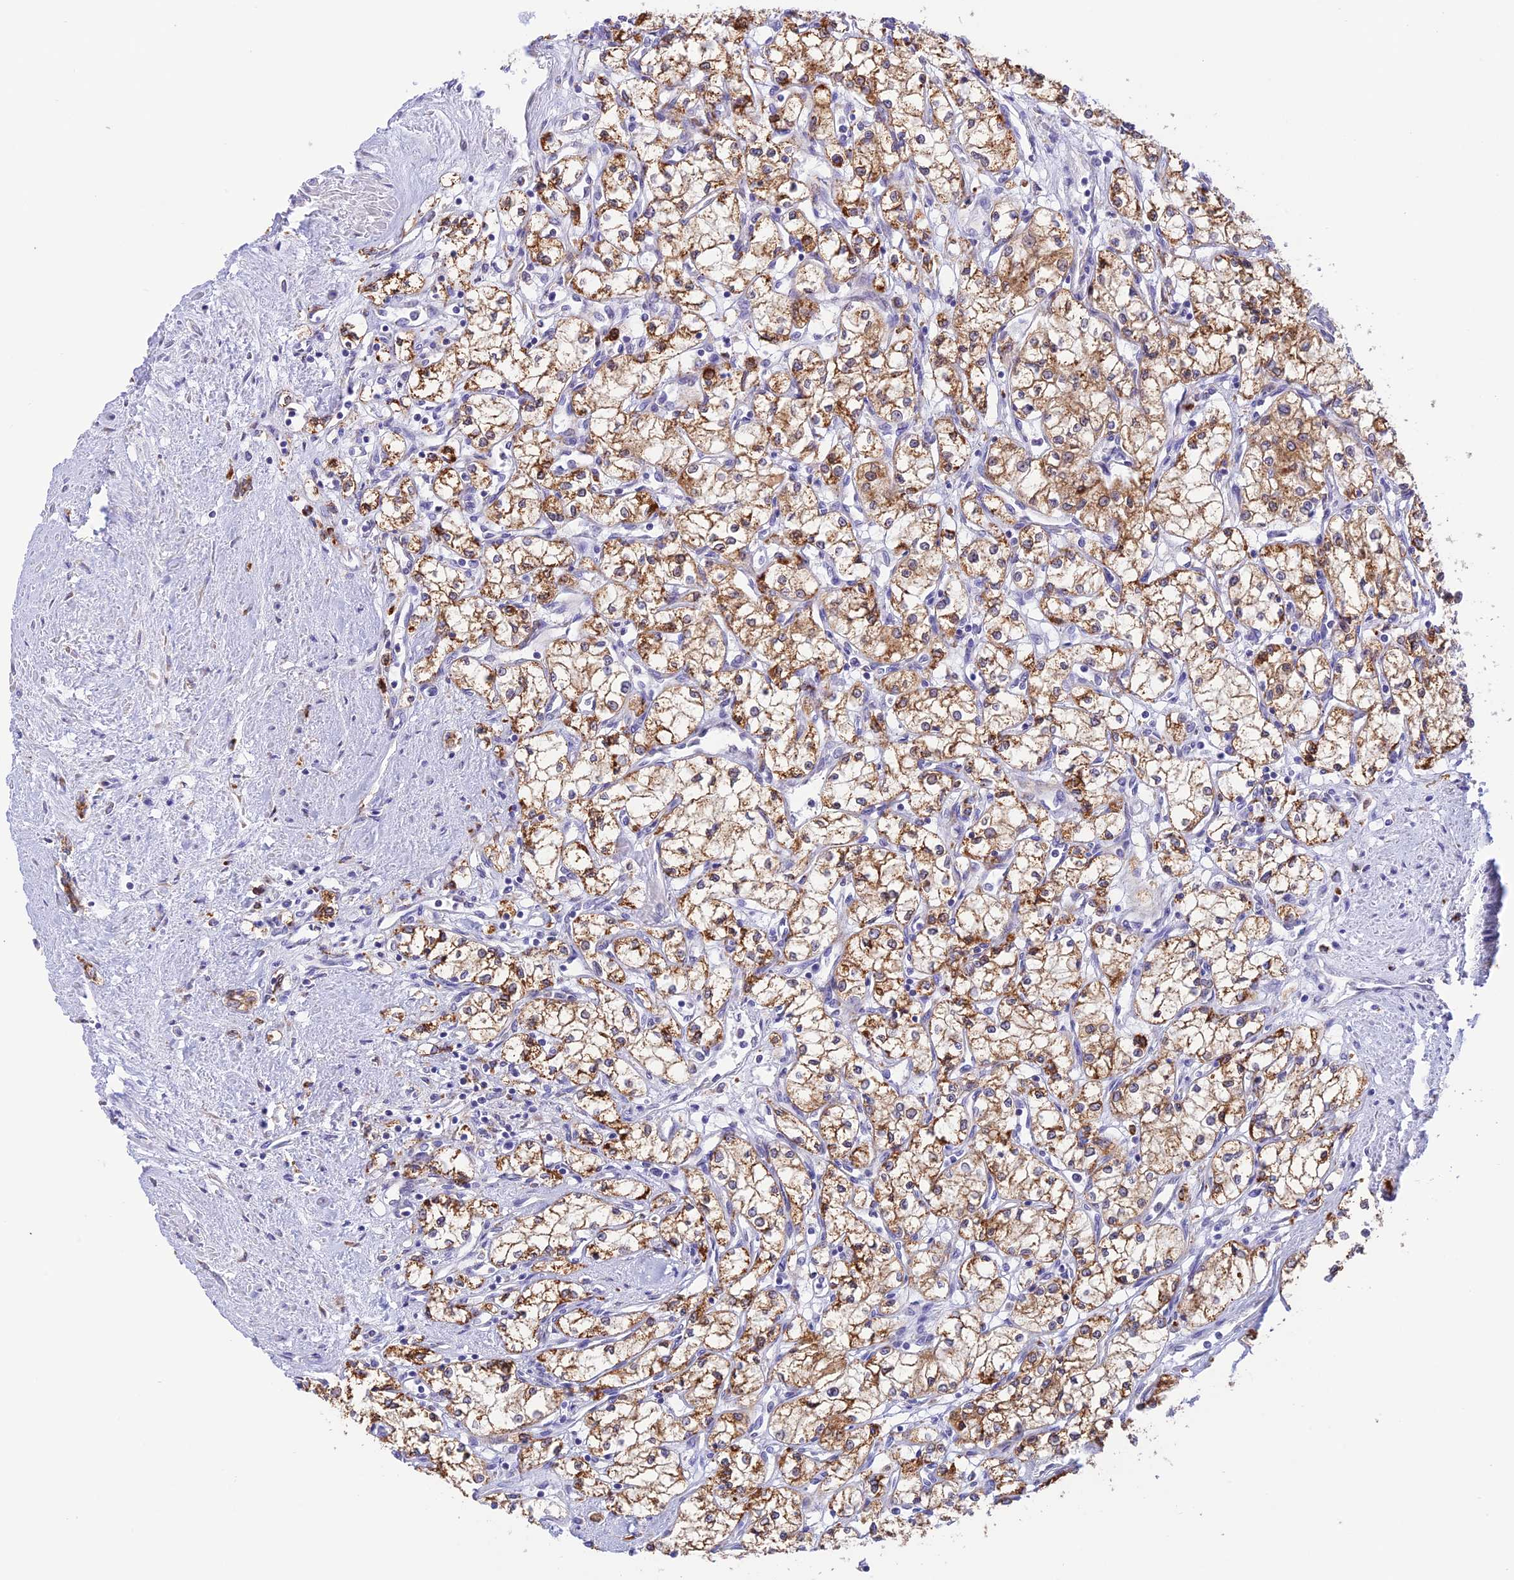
{"staining": {"intensity": "moderate", "quantity": ">75%", "location": "cytoplasmic/membranous"}, "tissue": "renal cancer", "cell_type": "Tumor cells", "image_type": "cancer", "snomed": [{"axis": "morphology", "description": "Adenocarcinoma, NOS"}, {"axis": "topography", "description": "Kidney"}], "caption": "Immunohistochemistry (IHC) histopathology image of human adenocarcinoma (renal) stained for a protein (brown), which displays medium levels of moderate cytoplasmic/membranous positivity in approximately >75% of tumor cells.", "gene": "VKORC1", "patient": {"sex": "male", "age": 59}}